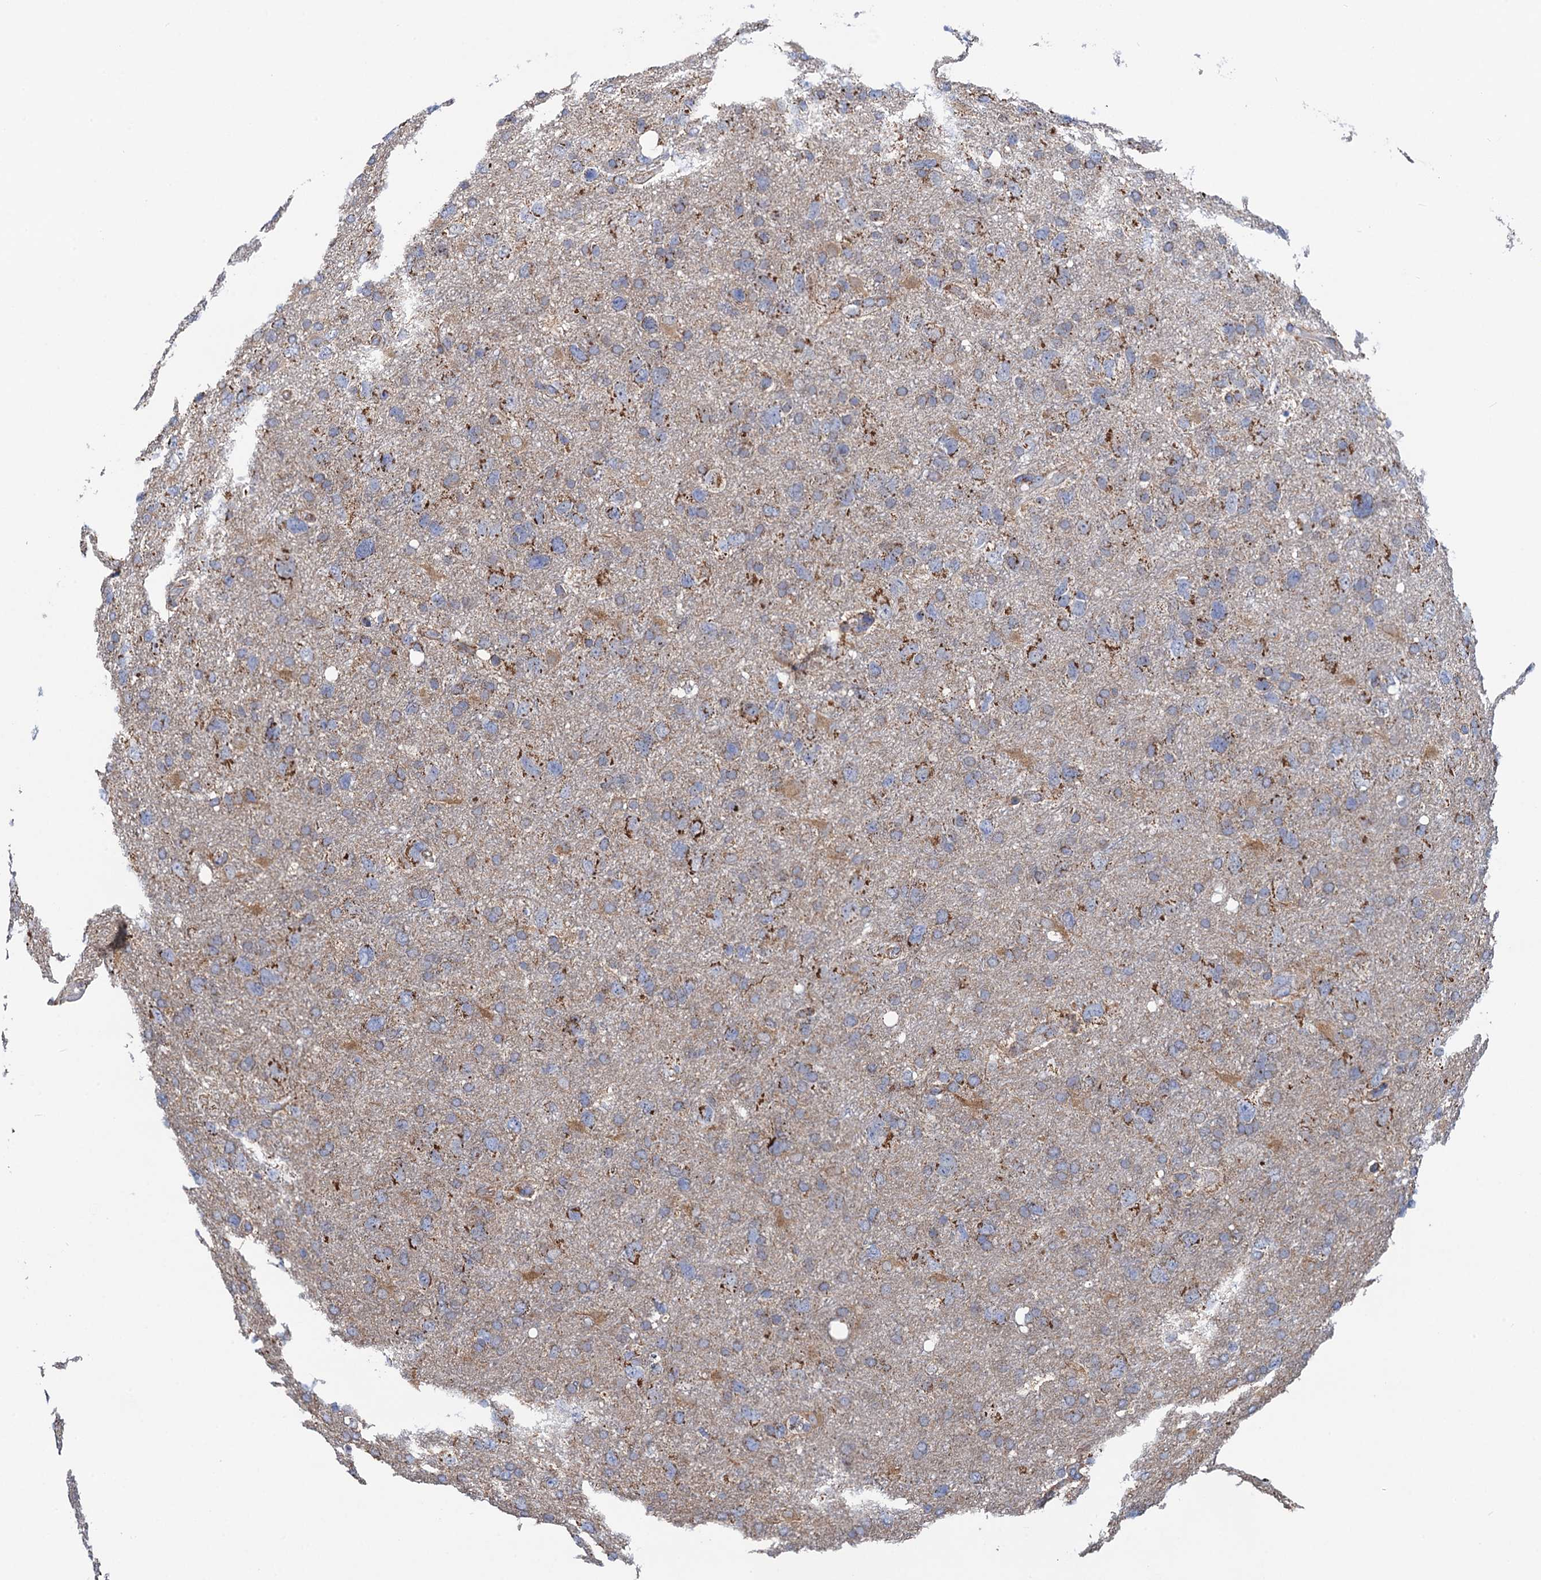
{"staining": {"intensity": "moderate", "quantity": "25%-75%", "location": "cytoplasmic/membranous"}, "tissue": "glioma", "cell_type": "Tumor cells", "image_type": "cancer", "snomed": [{"axis": "morphology", "description": "Glioma, malignant, High grade"}, {"axis": "topography", "description": "Brain"}], "caption": "Protein staining by immunohistochemistry demonstrates moderate cytoplasmic/membranous positivity in about 25%-75% of tumor cells in glioma.", "gene": "PTCD3", "patient": {"sex": "male", "age": 61}}